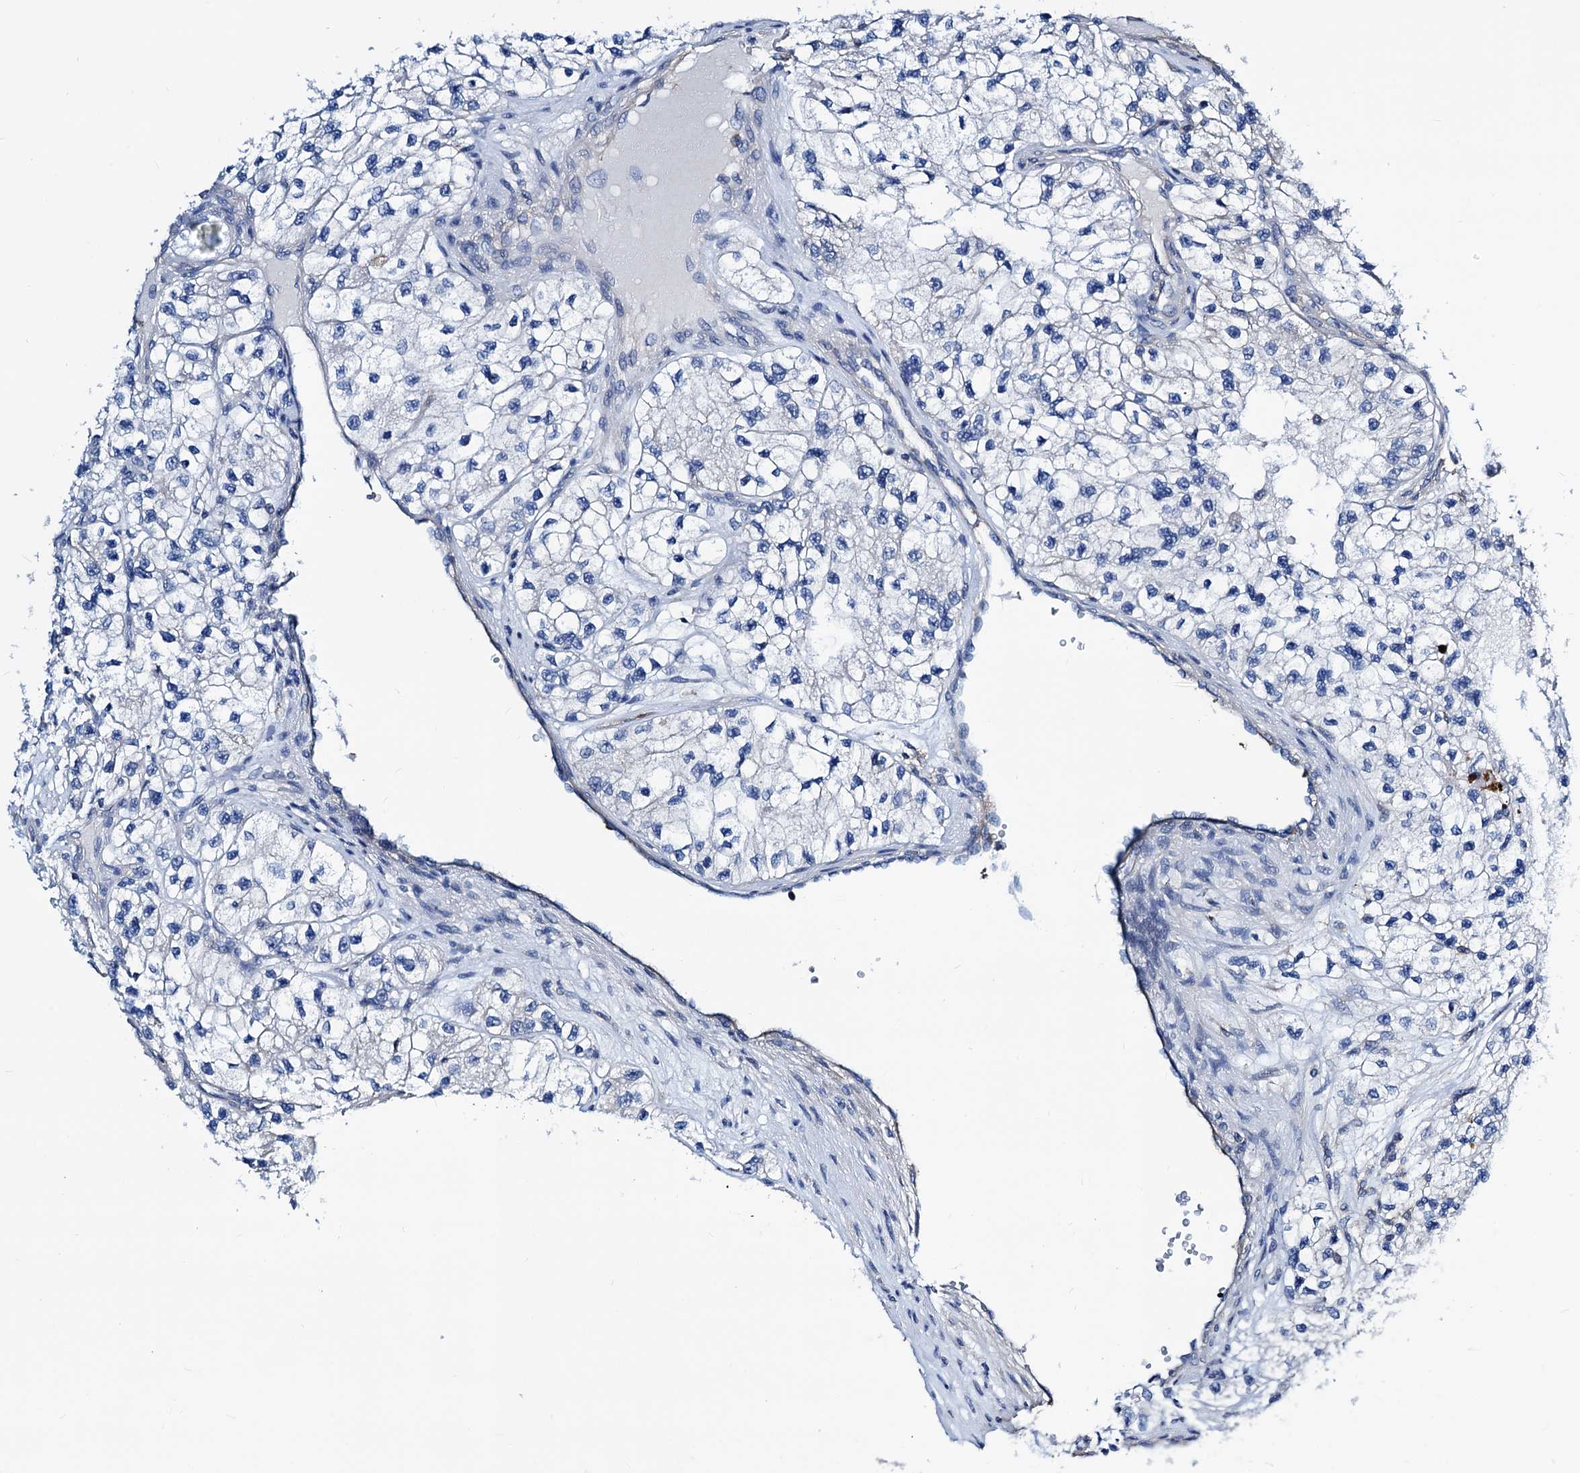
{"staining": {"intensity": "negative", "quantity": "none", "location": "none"}, "tissue": "renal cancer", "cell_type": "Tumor cells", "image_type": "cancer", "snomed": [{"axis": "morphology", "description": "Adenocarcinoma, NOS"}, {"axis": "topography", "description": "Kidney"}], "caption": "Human adenocarcinoma (renal) stained for a protein using immunohistochemistry (IHC) exhibits no staining in tumor cells.", "gene": "GCOM1", "patient": {"sex": "female", "age": 57}}